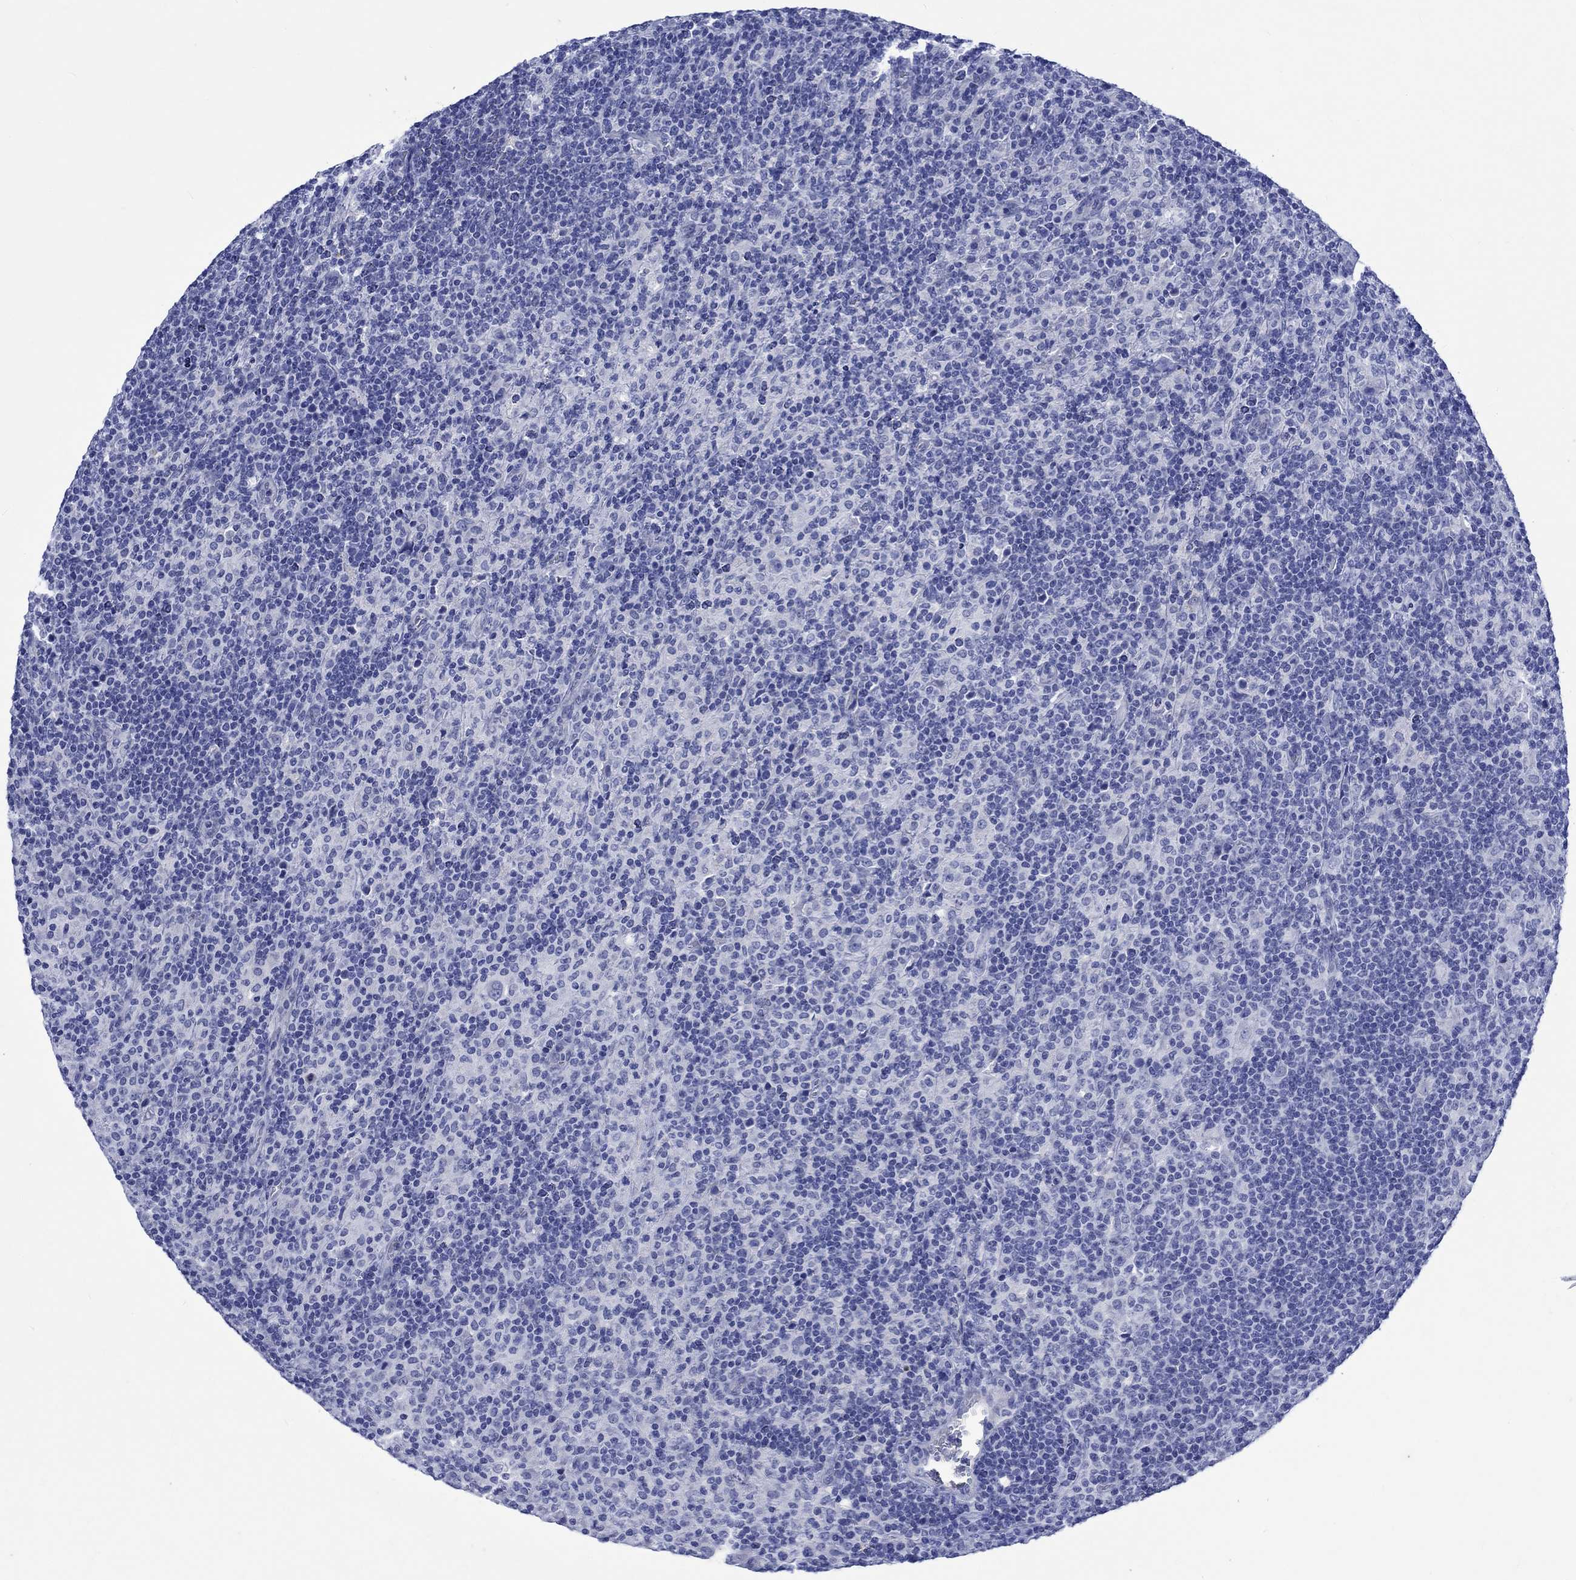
{"staining": {"intensity": "negative", "quantity": "none", "location": "none"}, "tissue": "lymphoma", "cell_type": "Tumor cells", "image_type": "cancer", "snomed": [{"axis": "morphology", "description": "Hodgkin's disease, NOS"}, {"axis": "topography", "description": "Lymph node"}], "caption": "A high-resolution image shows immunohistochemistry staining of lymphoma, which demonstrates no significant expression in tumor cells.", "gene": "KLHL33", "patient": {"sex": "male", "age": 70}}